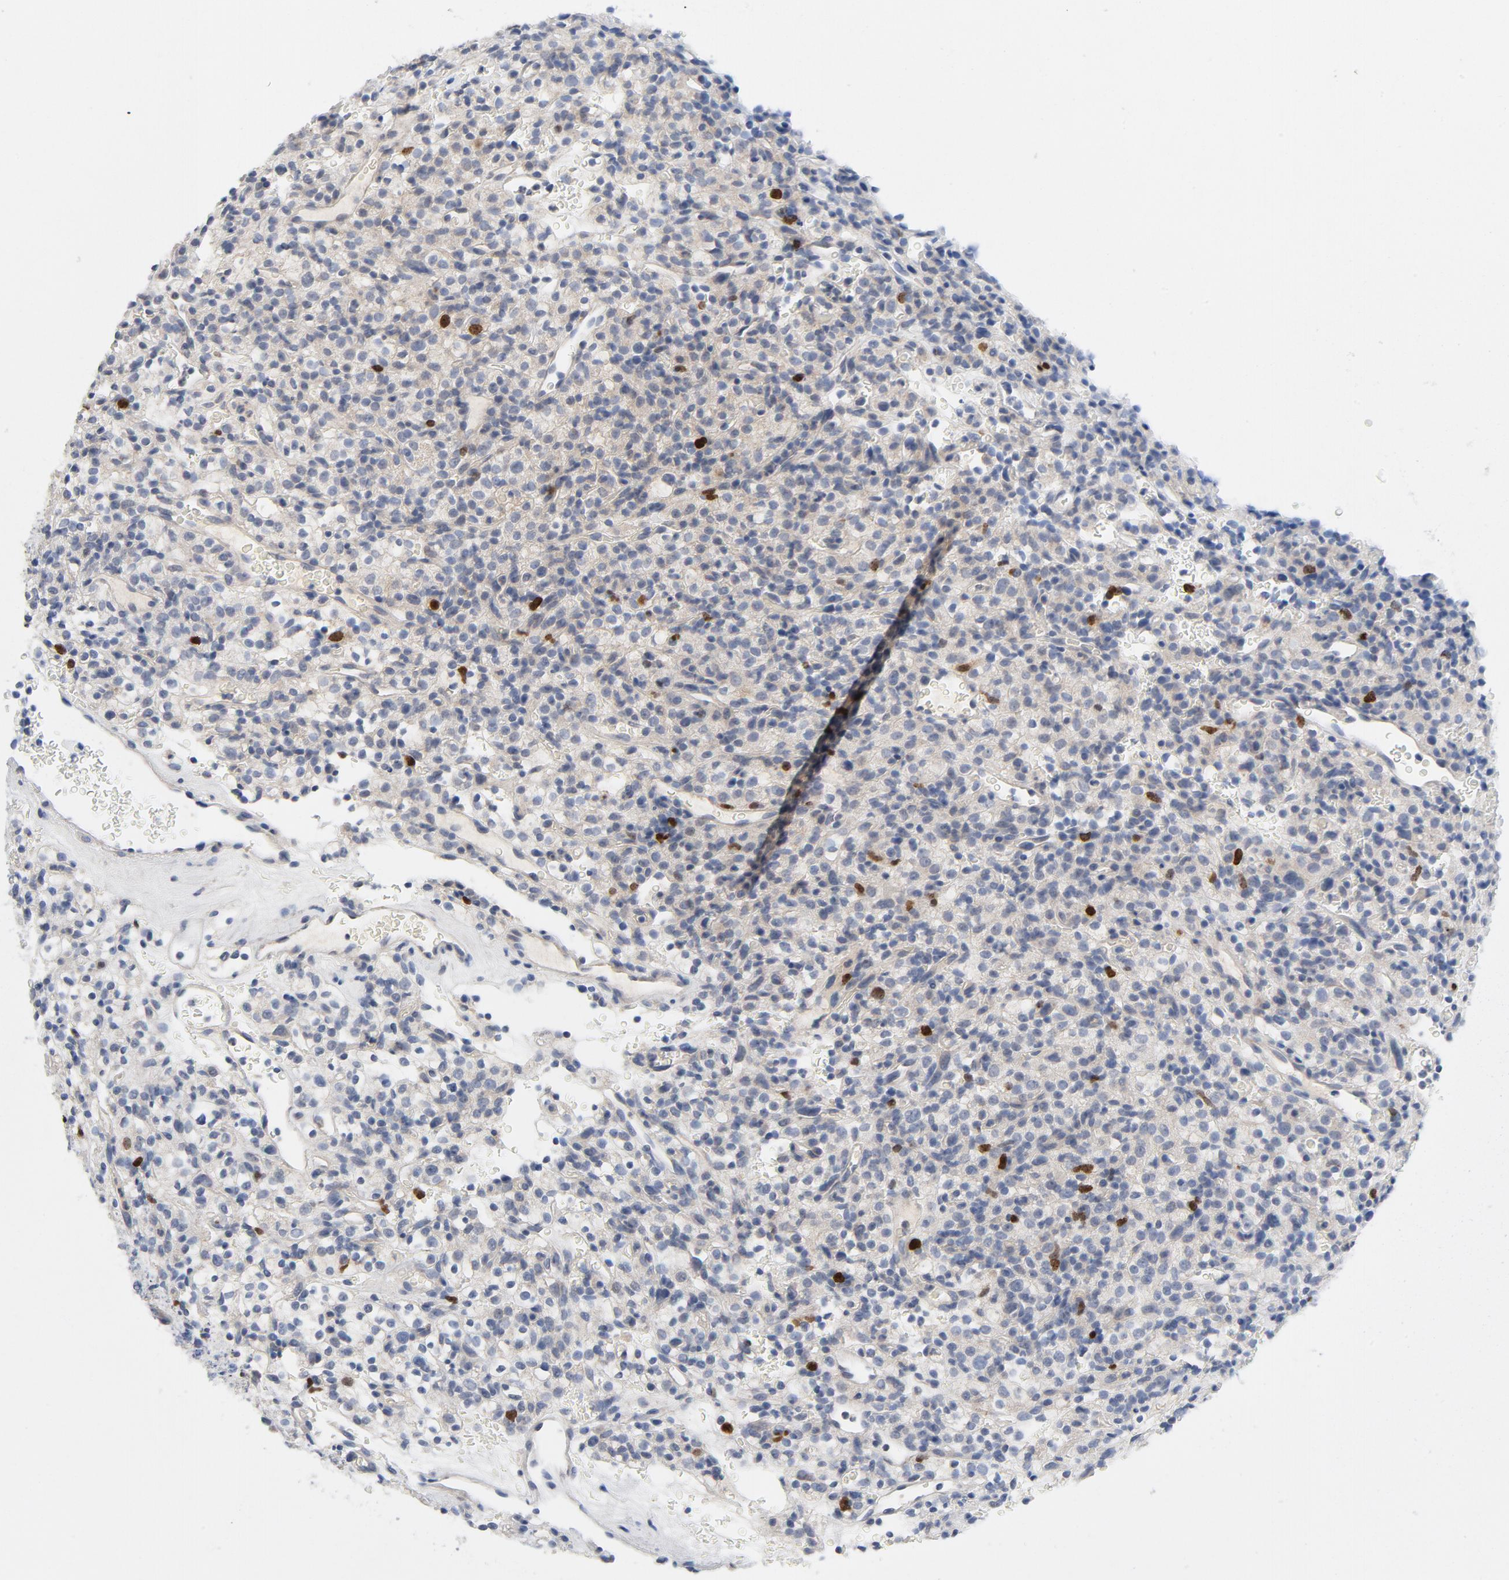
{"staining": {"intensity": "moderate", "quantity": "<25%", "location": "nuclear"}, "tissue": "renal cancer", "cell_type": "Tumor cells", "image_type": "cancer", "snomed": [{"axis": "morphology", "description": "Normal tissue, NOS"}, {"axis": "morphology", "description": "Adenocarcinoma, NOS"}, {"axis": "topography", "description": "Kidney"}], "caption": "Human renal cancer stained for a protein (brown) reveals moderate nuclear positive positivity in approximately <25% of tumor cells.", "gene": "BIRC5", "patient": {"sex": "female", "age": 72}}